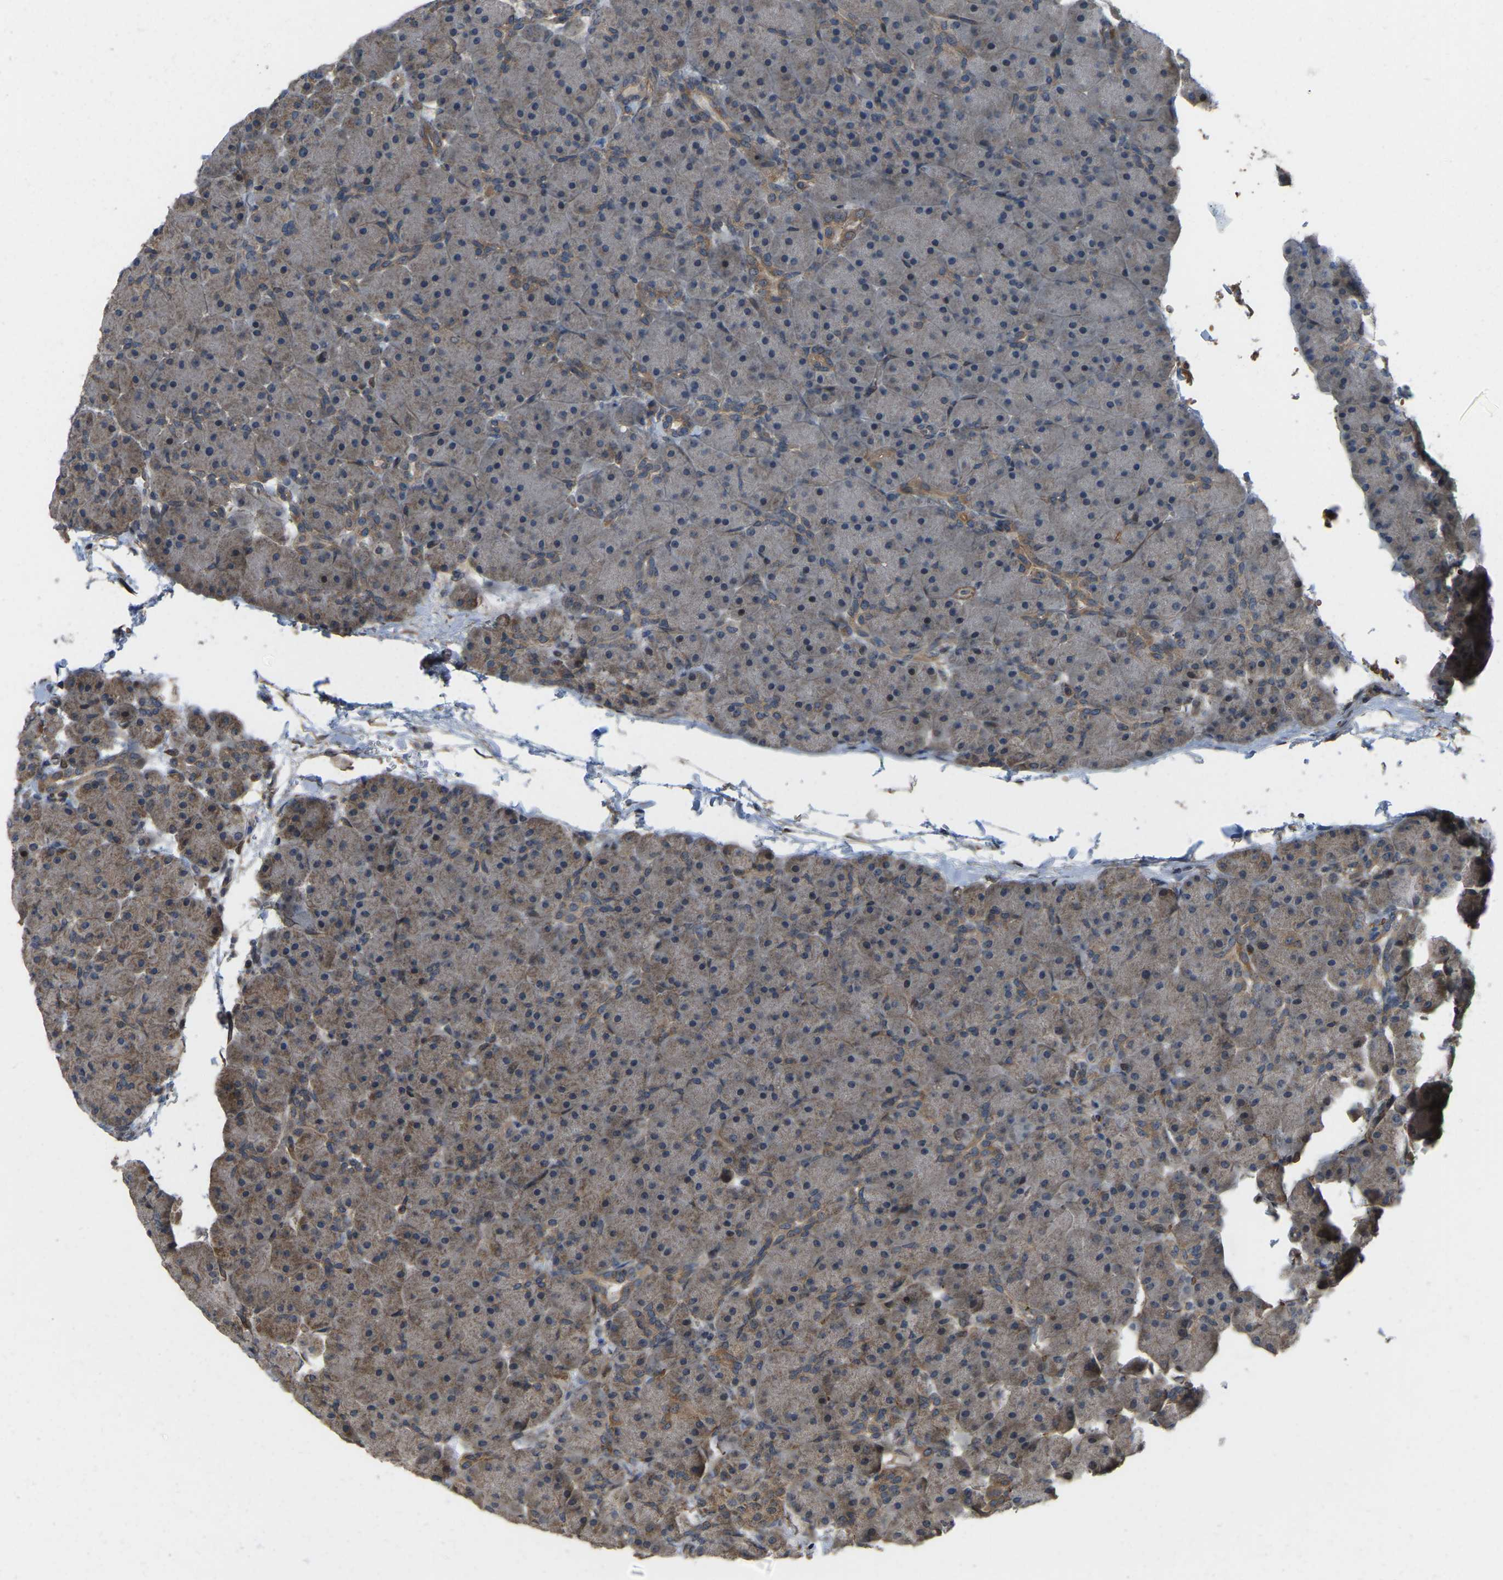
{"staining": {"intensity": "moderate", "quantity": "25%-75%", "location": "cytoplasmic/membranous"}, "tissue": "pancreas", "cell_type": "Exocrine glandular cells", "image_type": "normal", "snomed": [{"axis": "morphology", "description": "Normal tissue, NOS"}, {"axis": "topography", "description": "Pancreas"}], "caption": "IHC (DAB) staining of unremarkable human pancreas shows moderate cytoplasmic/membranous protein expression in about 25%-75% of exocrine glandular cells.", "gene": "C21orf91", "patient": {"sex": "male", "age": 66}}